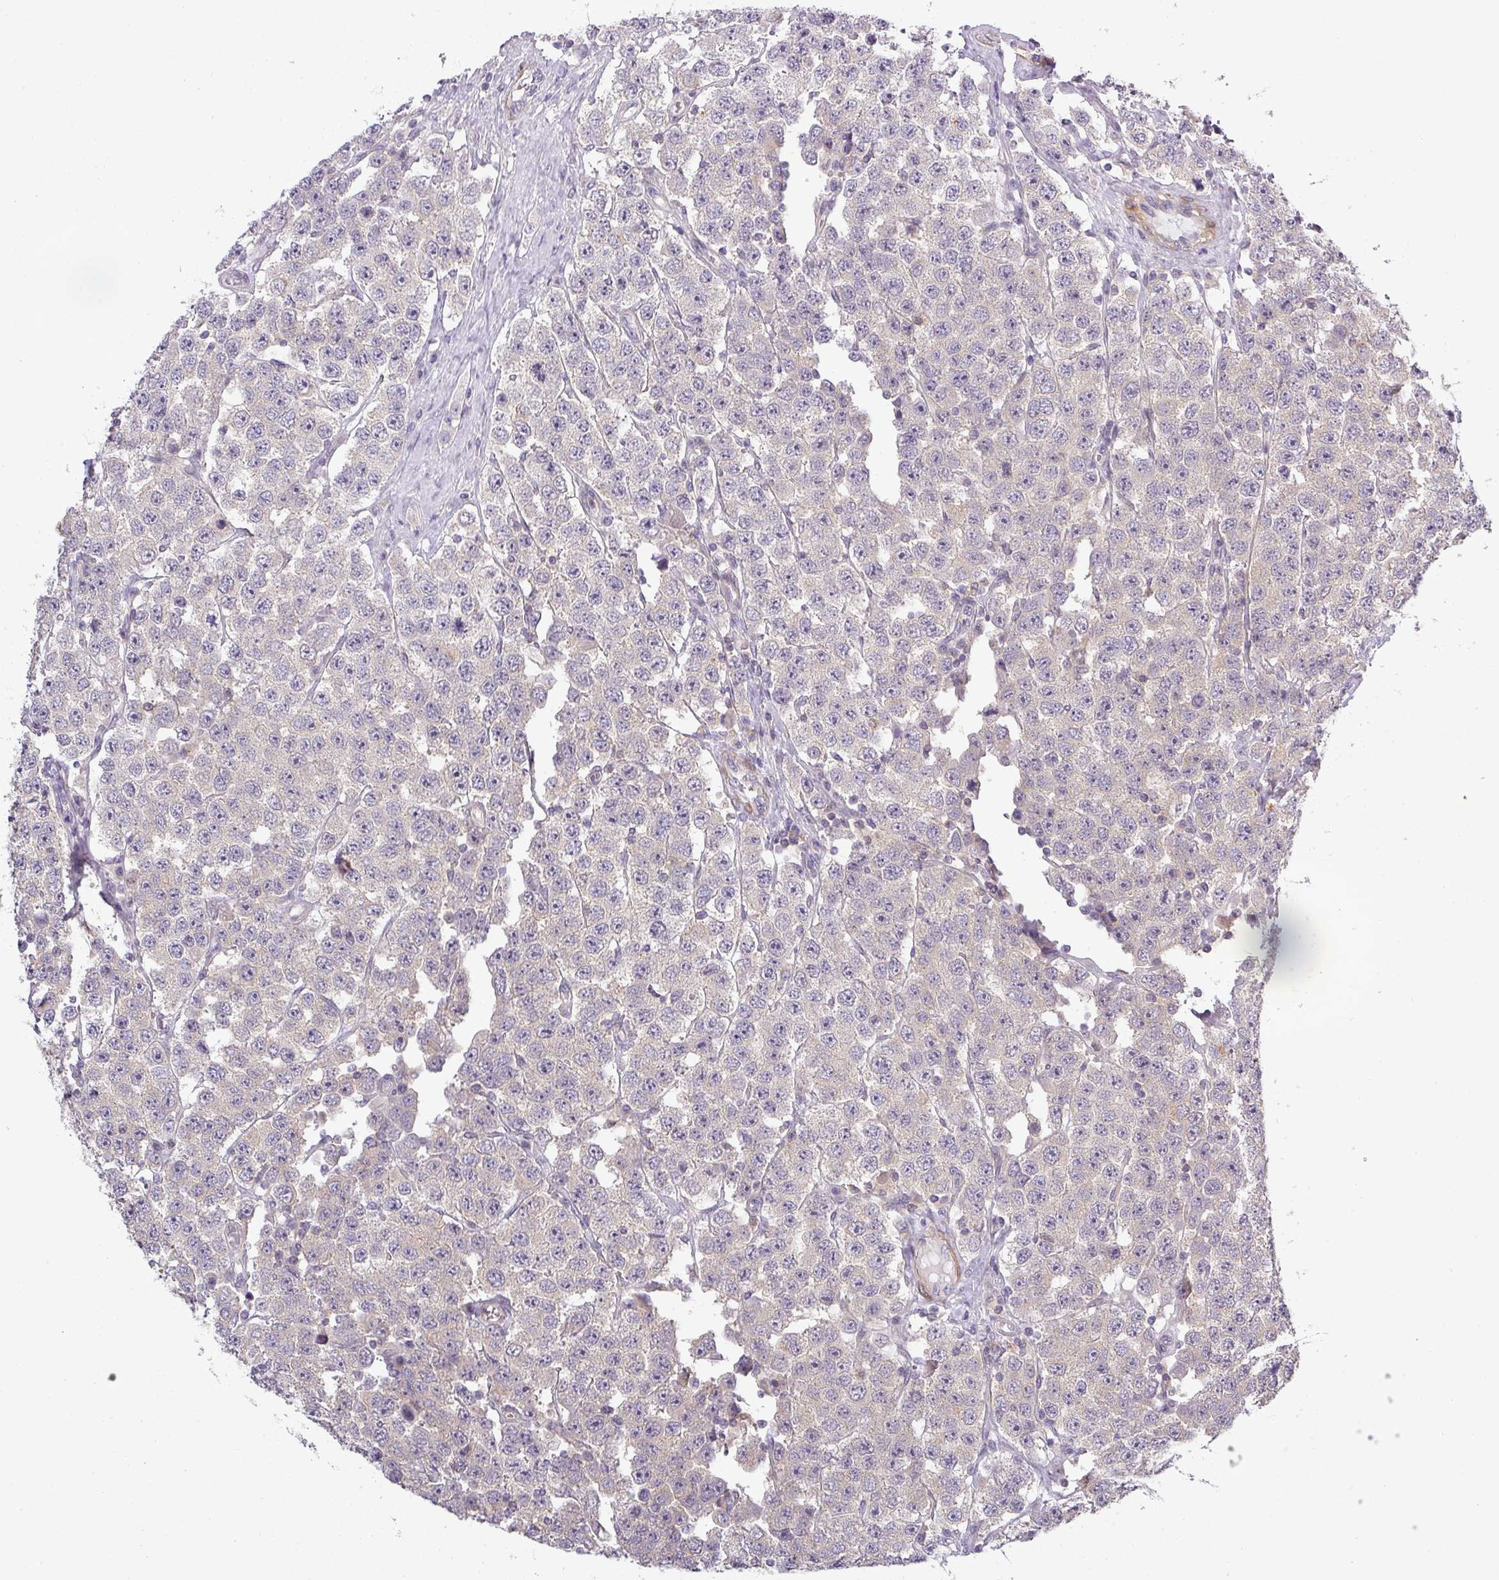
{"staining": {"intensity": "negative", "quantity": "none", "location": "none"}, "tissue": "testis cancer", "cell_type": "Tumor cells", "image_type": "cancer", "snomed": [{"axis": "morphology", "description": "Seminoma, NOS"}, {"axis": "topography", "description": "Testis"}], "caption": "This is an IHC photomicrograph of human testis cancer (seminoma). There is no expression in tumor cells.", "gene": "NIN", "patient": {"sex": "male", "age": 28}}